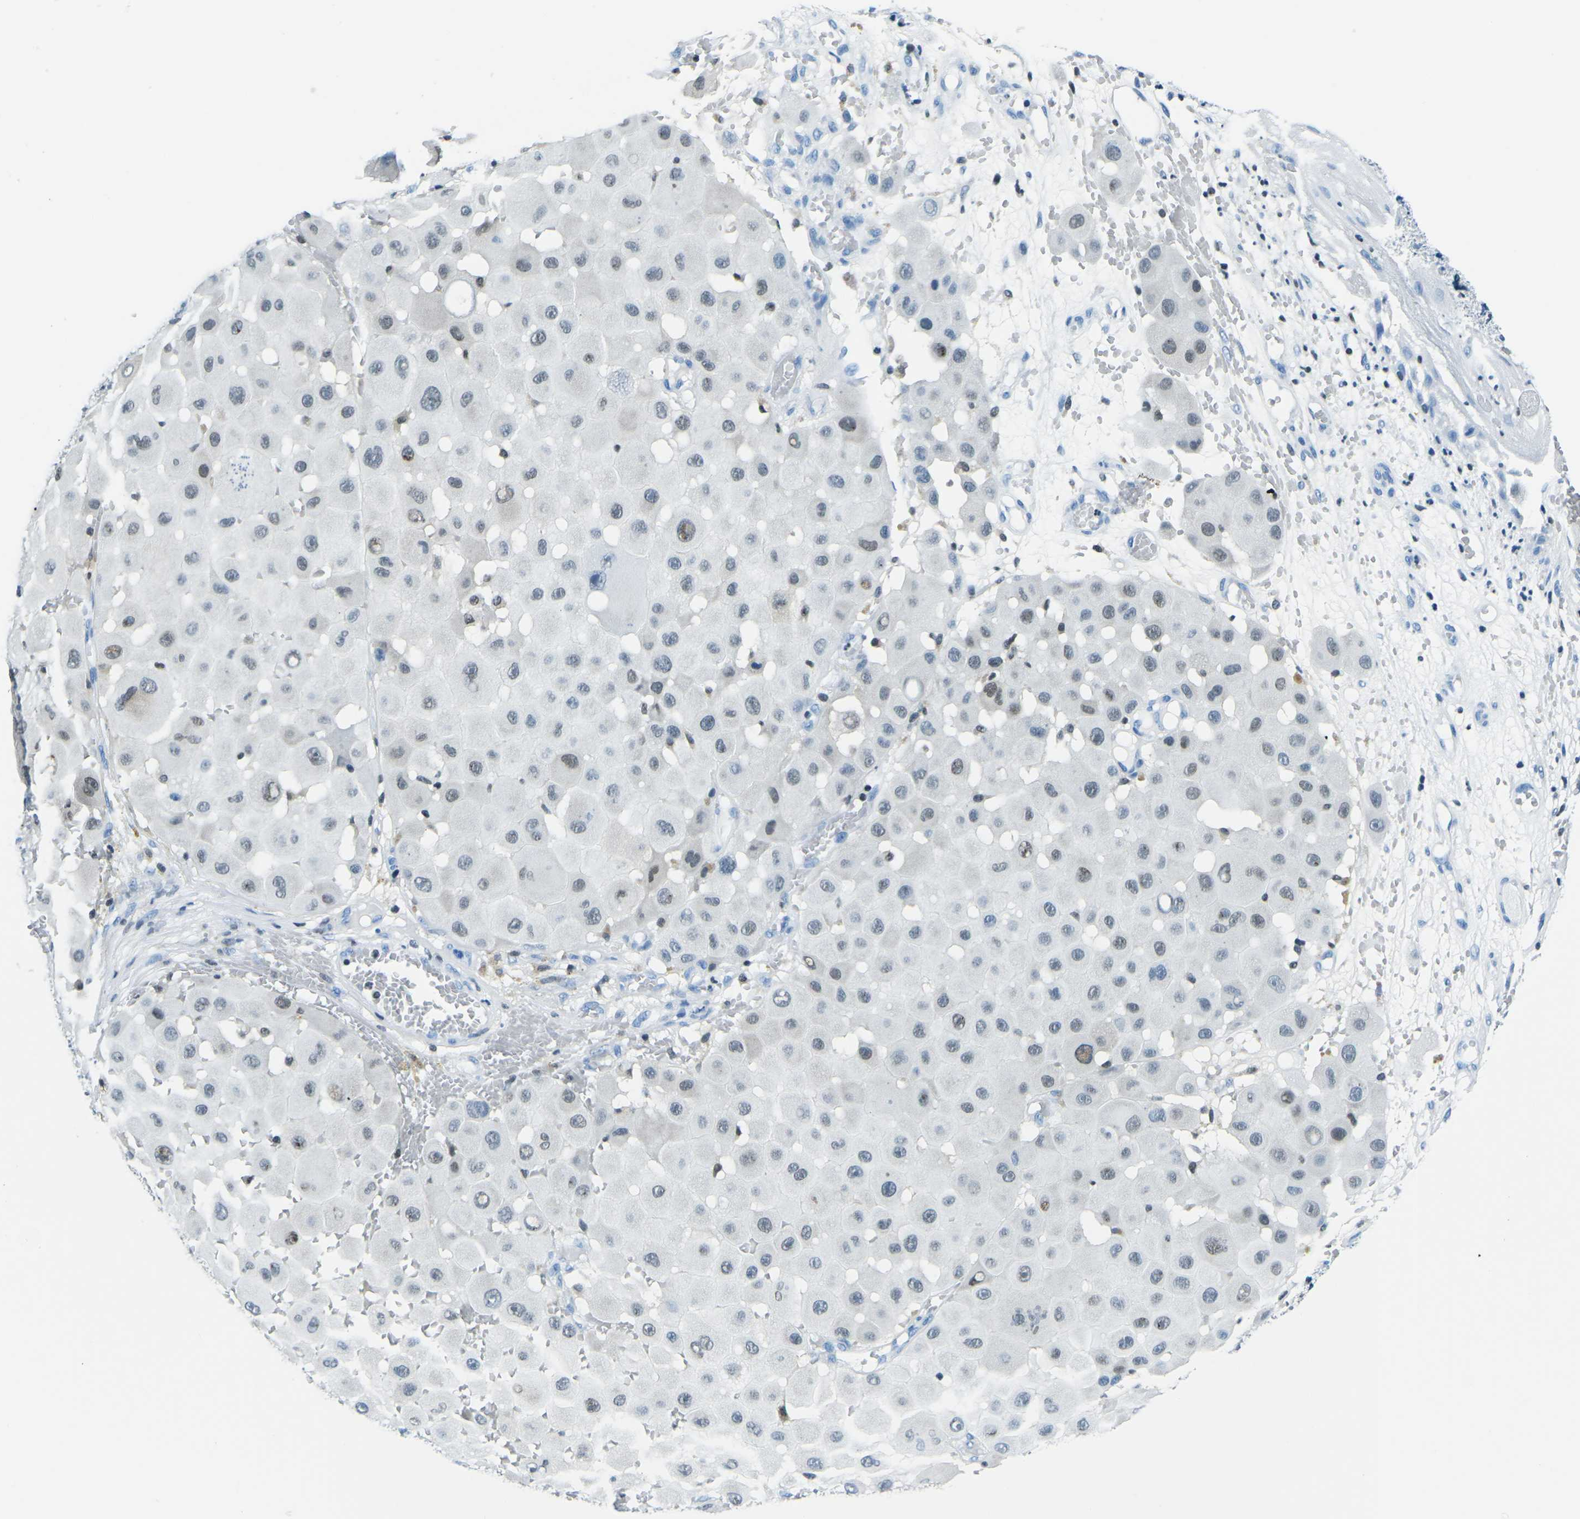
{"staining": {"intensity": "weak", "quantity": "25%-75%", "location": "nuclear"}, "tissue": "melanoma", "cell_type": "Tumor cells", "image_type": "cancer", "snomed": [{"axis": "morphology", "description": "Malignant melanoma, NOS"}, {"axis": "topography", "description": "Skin"}], "caption": "The micrograph reveals a brown stain indicating the presence of a protein in the nuclear of tumor cells in melanoma.", "gene": "CELF2", "patient": {"sex": "female", "age": 81}}